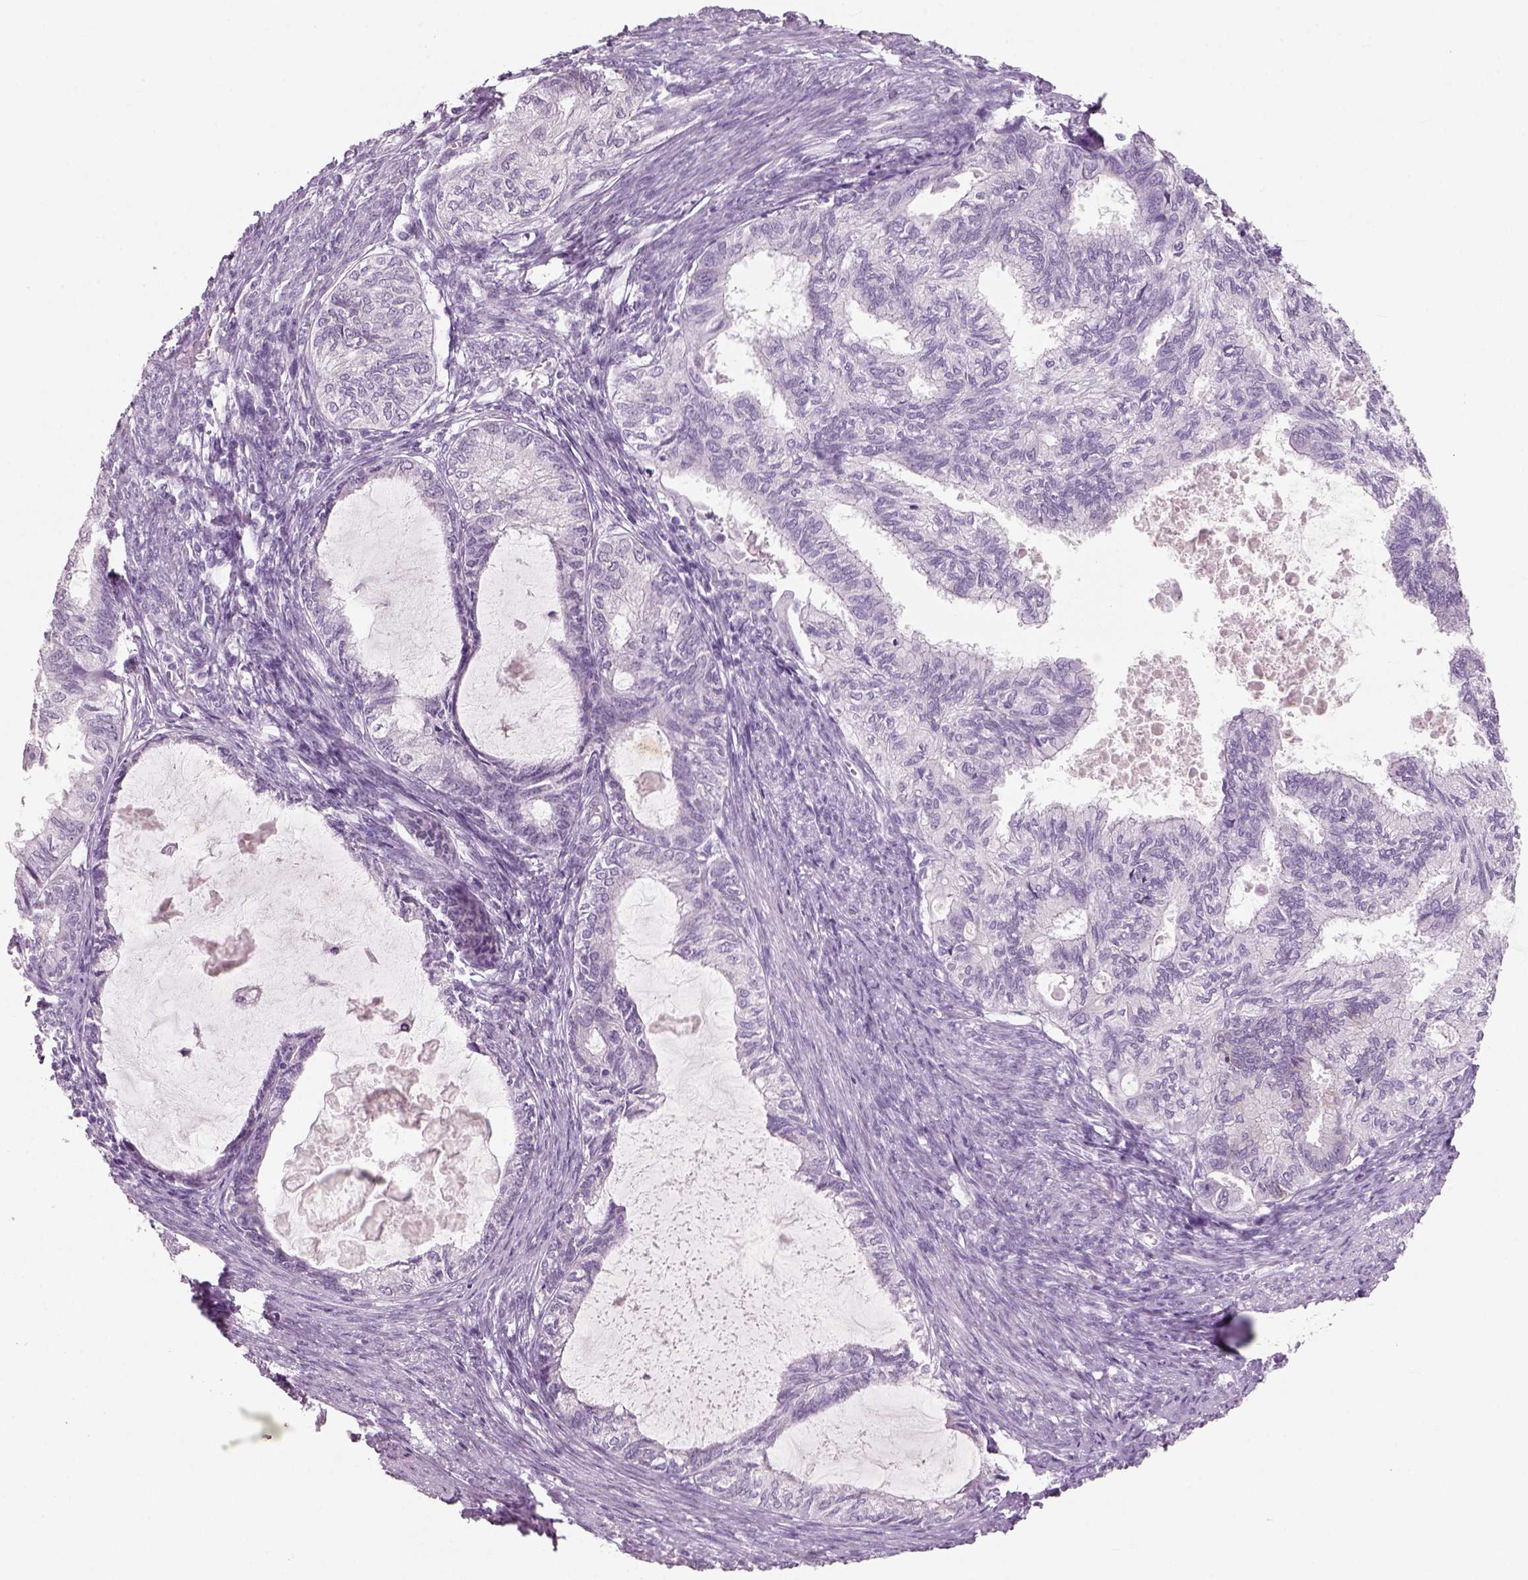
{"staining": {"intensity": "negative", "quantity": "none", "location": "none"}, "tissue": "endometrial cancer", "cell_type": "Tumor cells", "image_type": "cancer", "snomed": [{"axis": "morphology", "description": "Adenocarcinoma, NOS"}, {"axis": "topography", "description": "Endometrium"}], "caption": "A photomicrograph of endometrial adenocarcinoma stained for a protein reveals no brown staining in tumor cells. (Brightfield microscopy of DAB immunohistochemistry at high magnification).", "gene": "SLC6A2", "patient": {"sex": "female", "age": 86}}